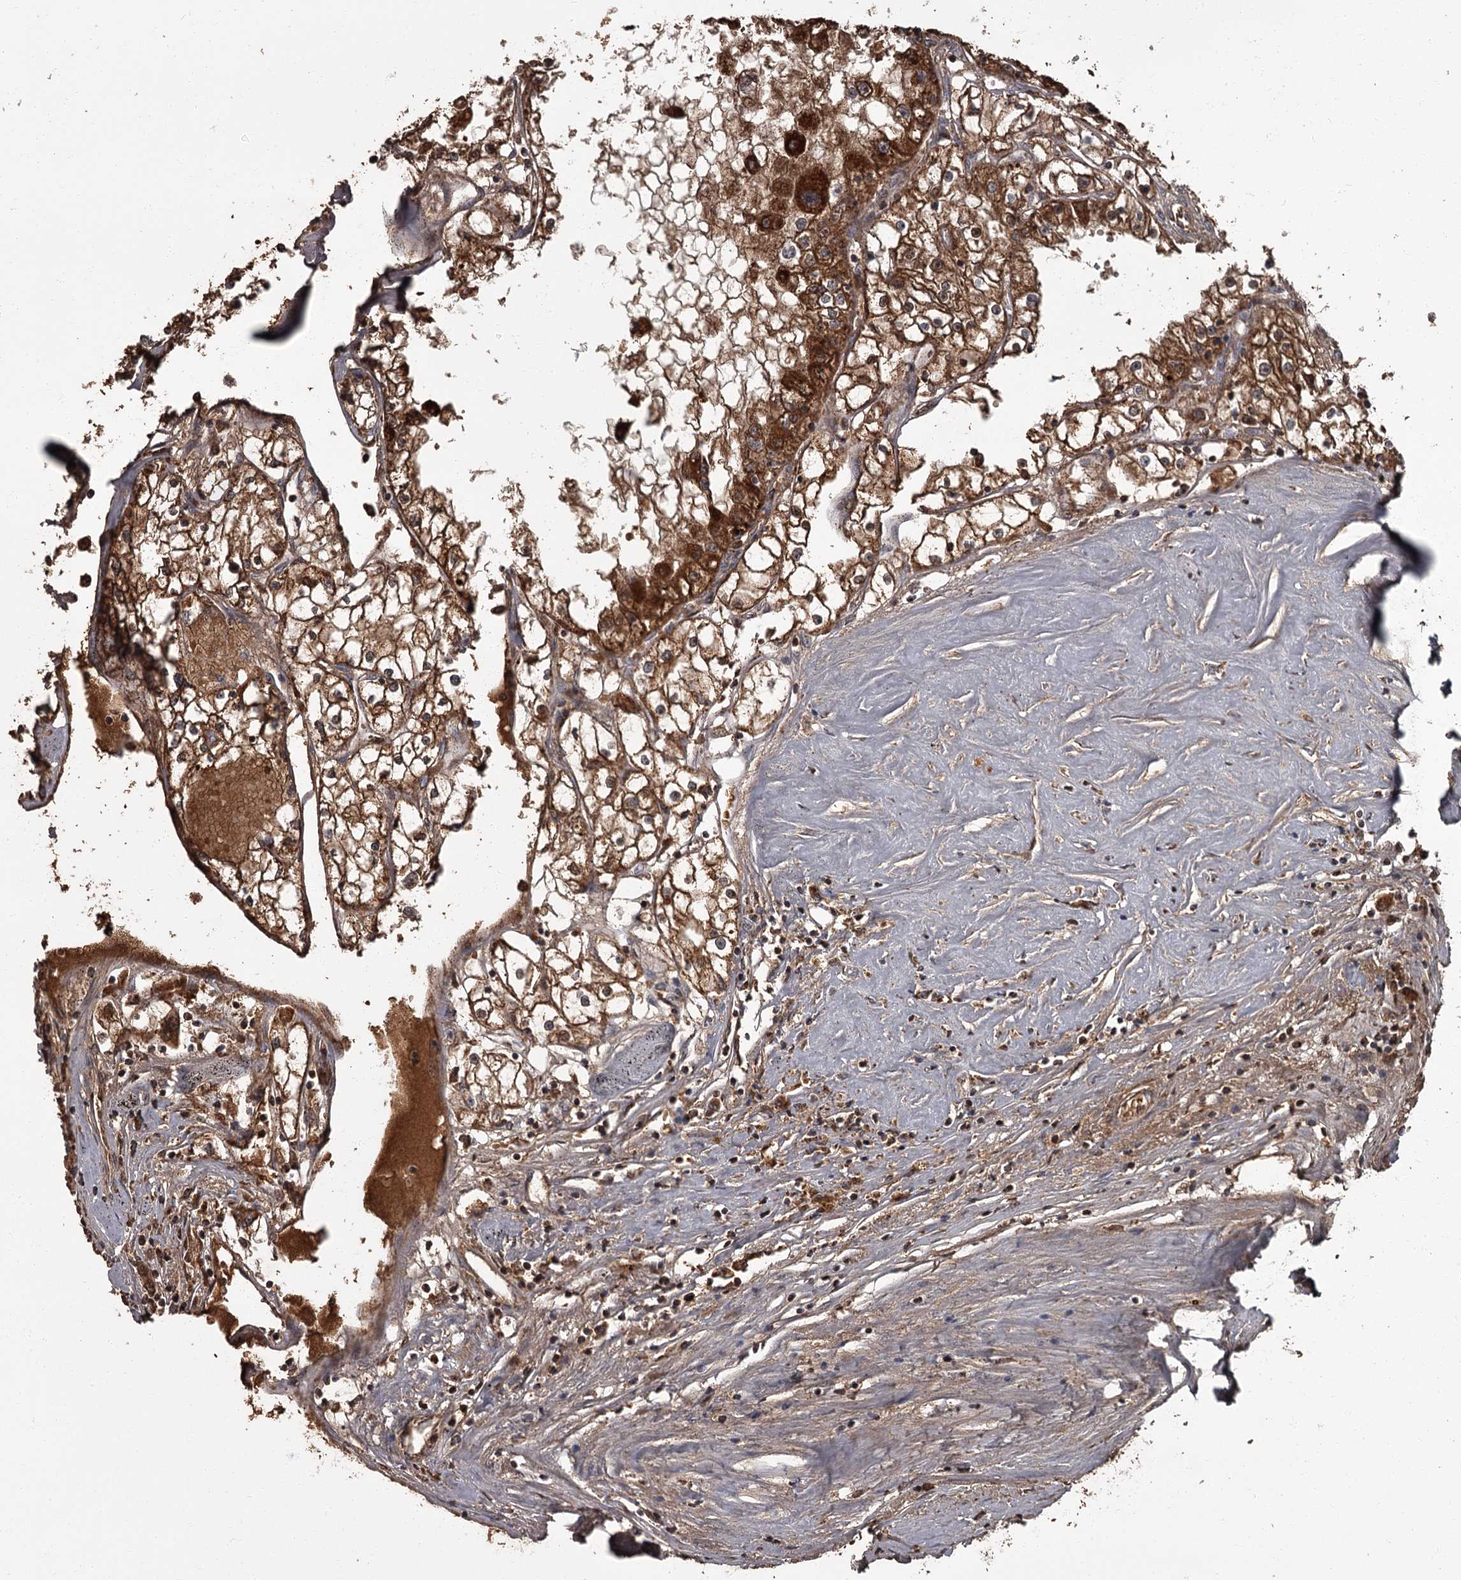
{"staining": {"intensity": "strong", "quantity": ">75%", "location": "cytoplasmic/membranous"}, "tissue": "renal cancer", "cell_type": "Tumor cells", "image_type": "cancer", "snomed": [{"axis": "morphology", "description": "Adenocarcinoma, NOS"}, {"axis": "topography", "description": "Kidney"}], "caption": "High-magnification brightfield microscopy of renal cancer (adenocarcinoma) stained with DAB (3,3'-diaminobenzidine) (brown) and counterstained with hematoxylin (blue). tumor cells exhibit strong cytoplasmic/membranous expression is identified in approximately>75% of cells. (brown staining indicates protein expression, while blue staining denotes nuclei).", "gene": "THAP9", "patient": {"sex": "male", "age": 56}}